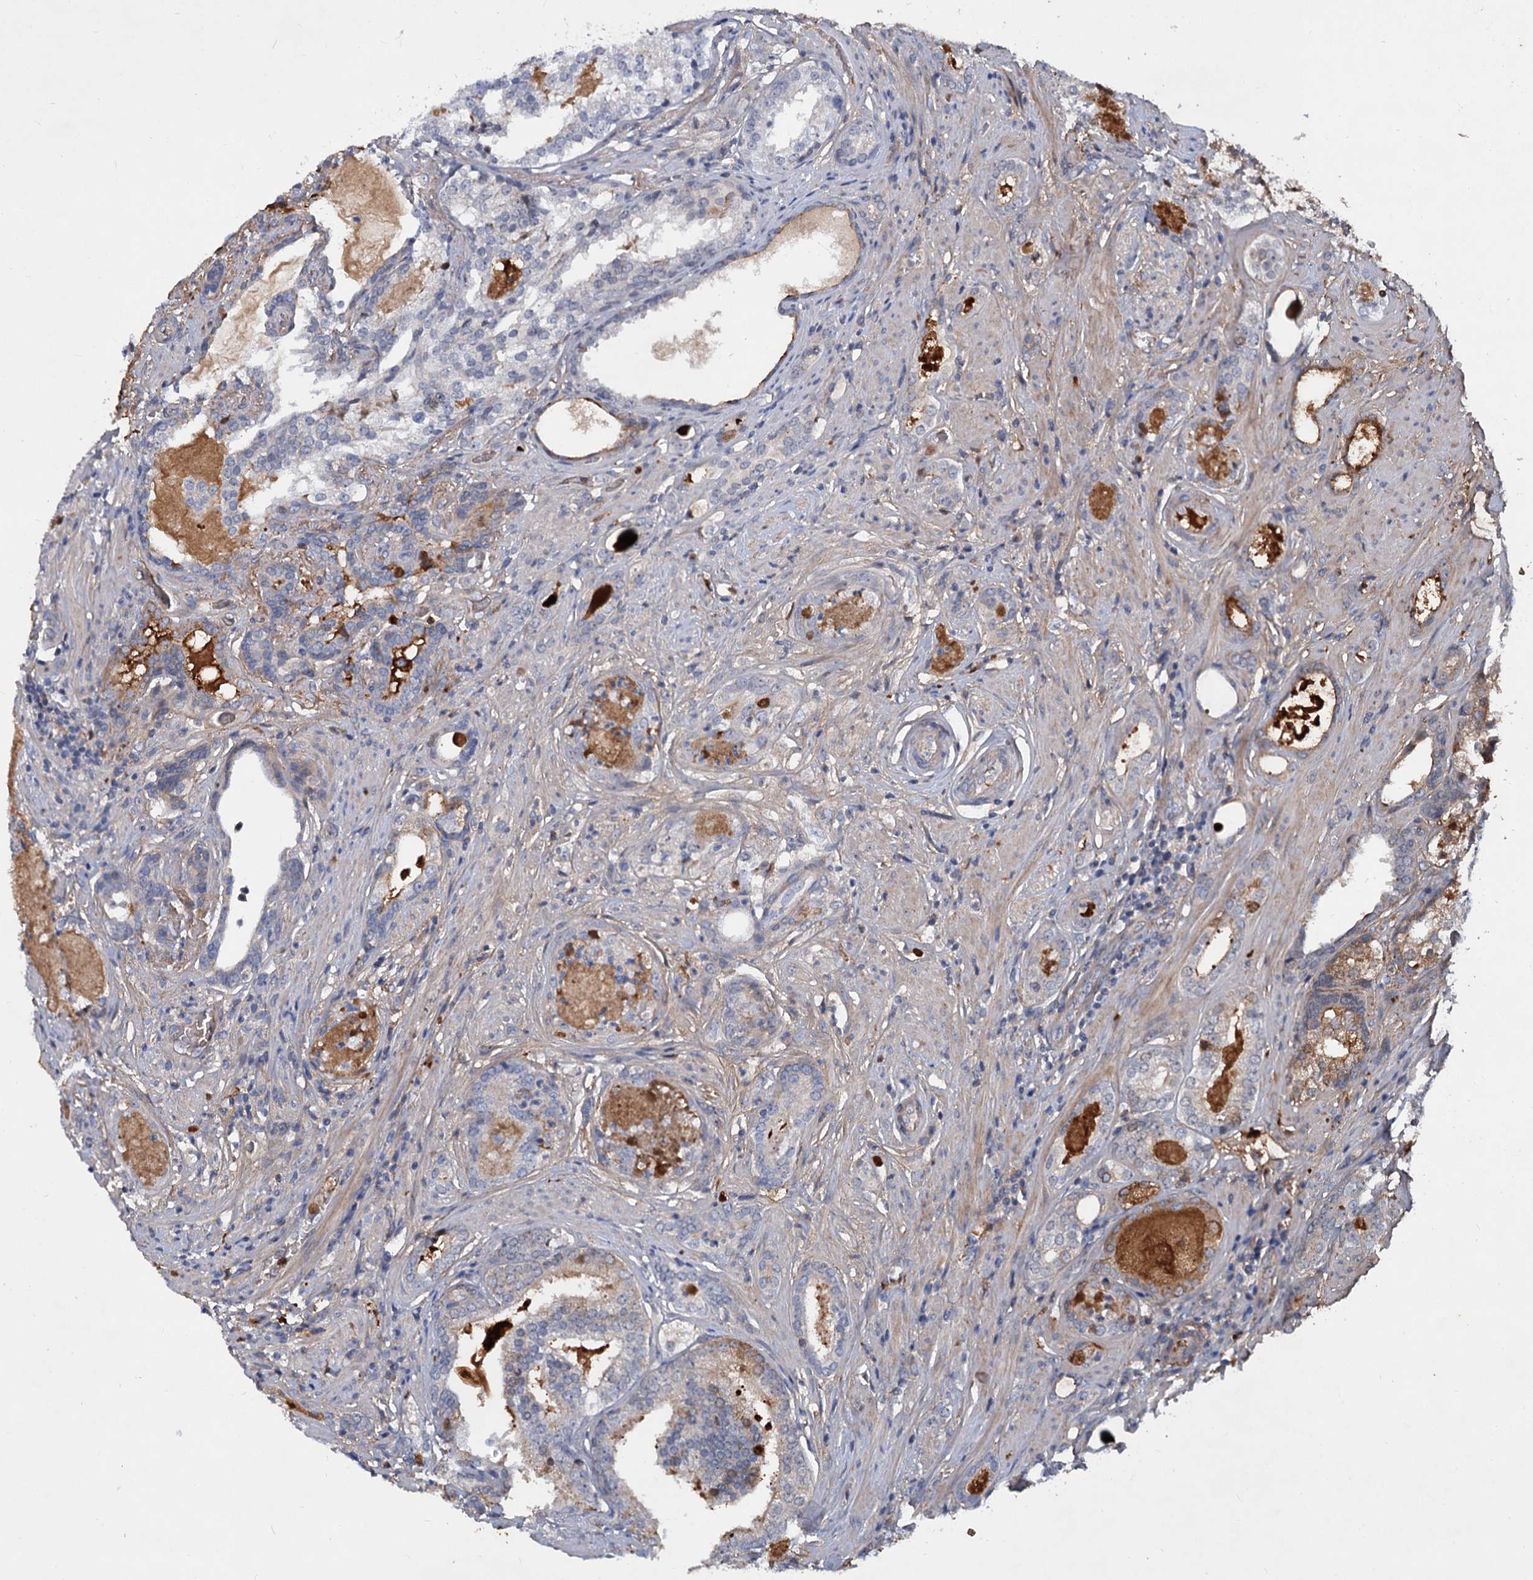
{"staining": {"intensity": "moderate", "quantity": "<25%", "location": "cytoplasmic/membranous"}, "tissue": "prostate cancer", "cell_type": "Tumor cells", "image_type": "cancer", "snomed": [{"axis": "morphology", "description": "Adenocarcinoma, High grade"}, {"axis": "topography", "description": "Prostate"}], "caption": "Immunohistochemistry (DAB) staining of prostate cancer demonstrates moderate cytoplasmic/membranous protein staining in approximately <25% of tumor cells.", "gene": "CHRD", "patient": {"sex": "male", "age": 58}}